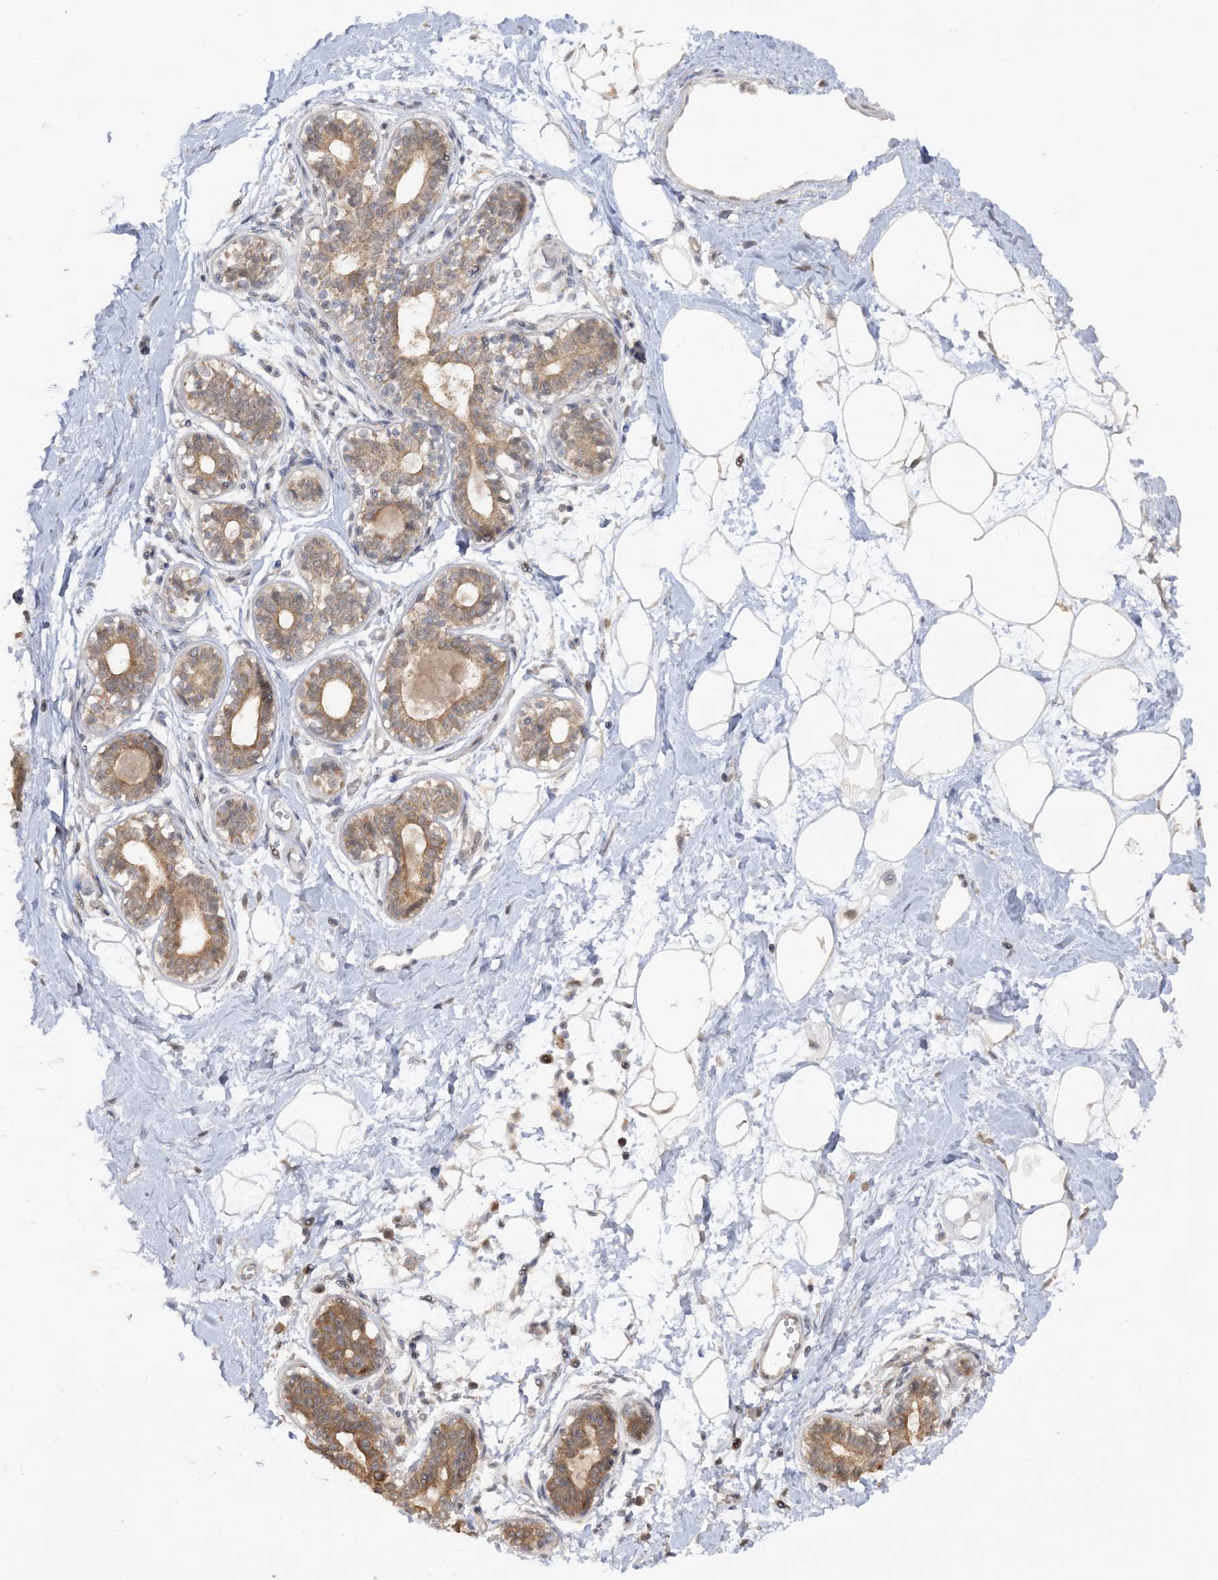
{"staining": {"intensity": "negative", "quantity": "none", "location": "none"}, "tissue": "breast", "cell_type": "Adipocytes", "image_type": "normal", "snomed": [{"axis": "morphology", "description": "Normal tissue, NOS"}, {"axis": "topography", "description": "Breast"}], "caption": "This is a micrograph of immunohistochemistry staining of normal breast, which shows no positivity in adipocytes. (IHC, brightfield microscopy, high magnification).", "gene": "MMADHC", "patient": {"sex": "female", "age": 45}}